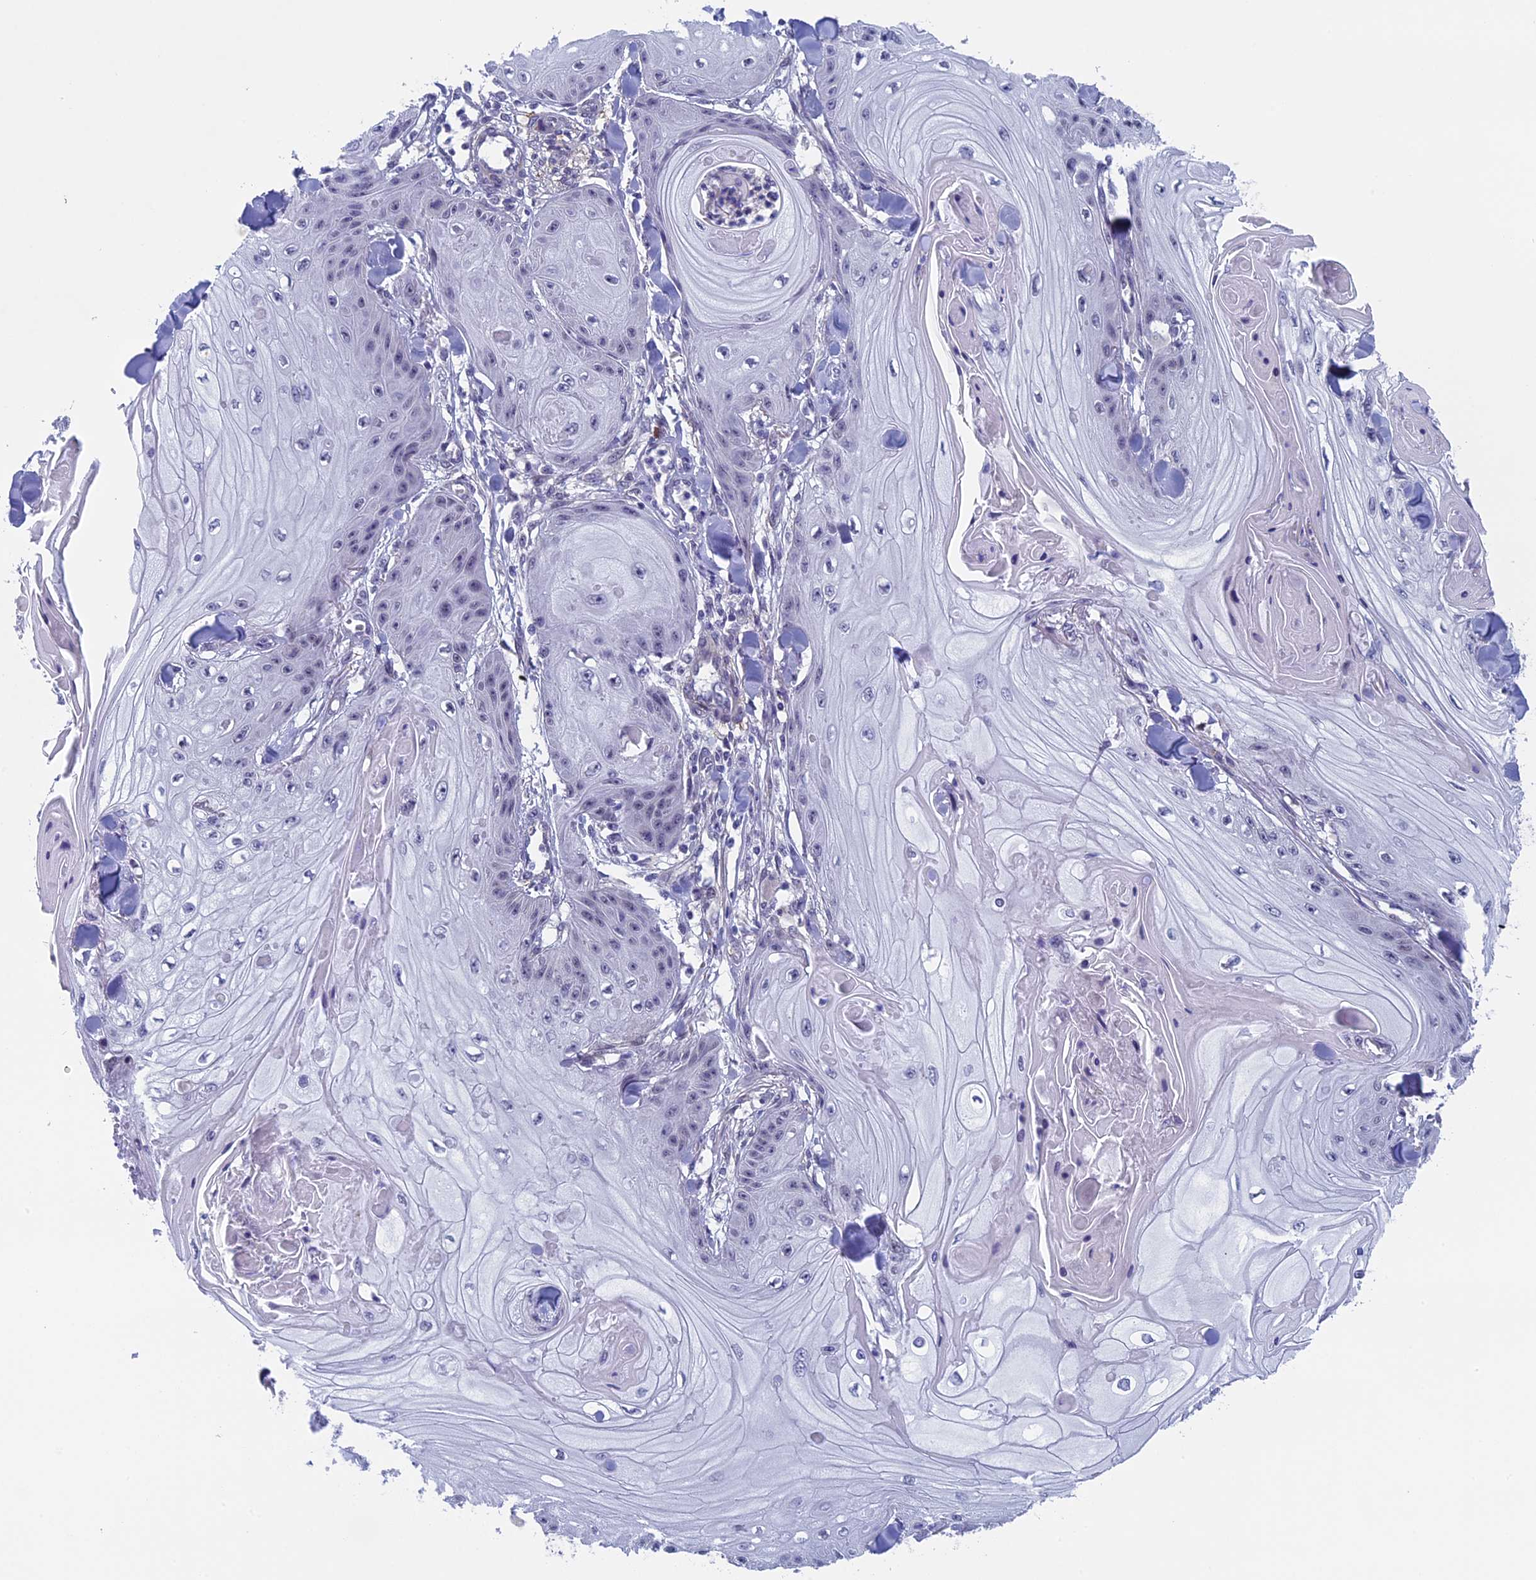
{"staining": {"intensity": "negative", "quantity": "none", "location": "none"}, "tissue": "skin cancer", "cell_type": "Tumor cells", "image_type": "cancer", "snomed": [{"axis": "morphology", "description": "Squamous cell carcinoma, NOS"}, {"axis": "topography", "description": "Skin"}], "caption": "Image shows no significant protein positivity in tumor cells of skin cancer (squamous cell carcinoma).", "gene": "CNEP1R1", "patient": {"sex": "male", "age": 74}}